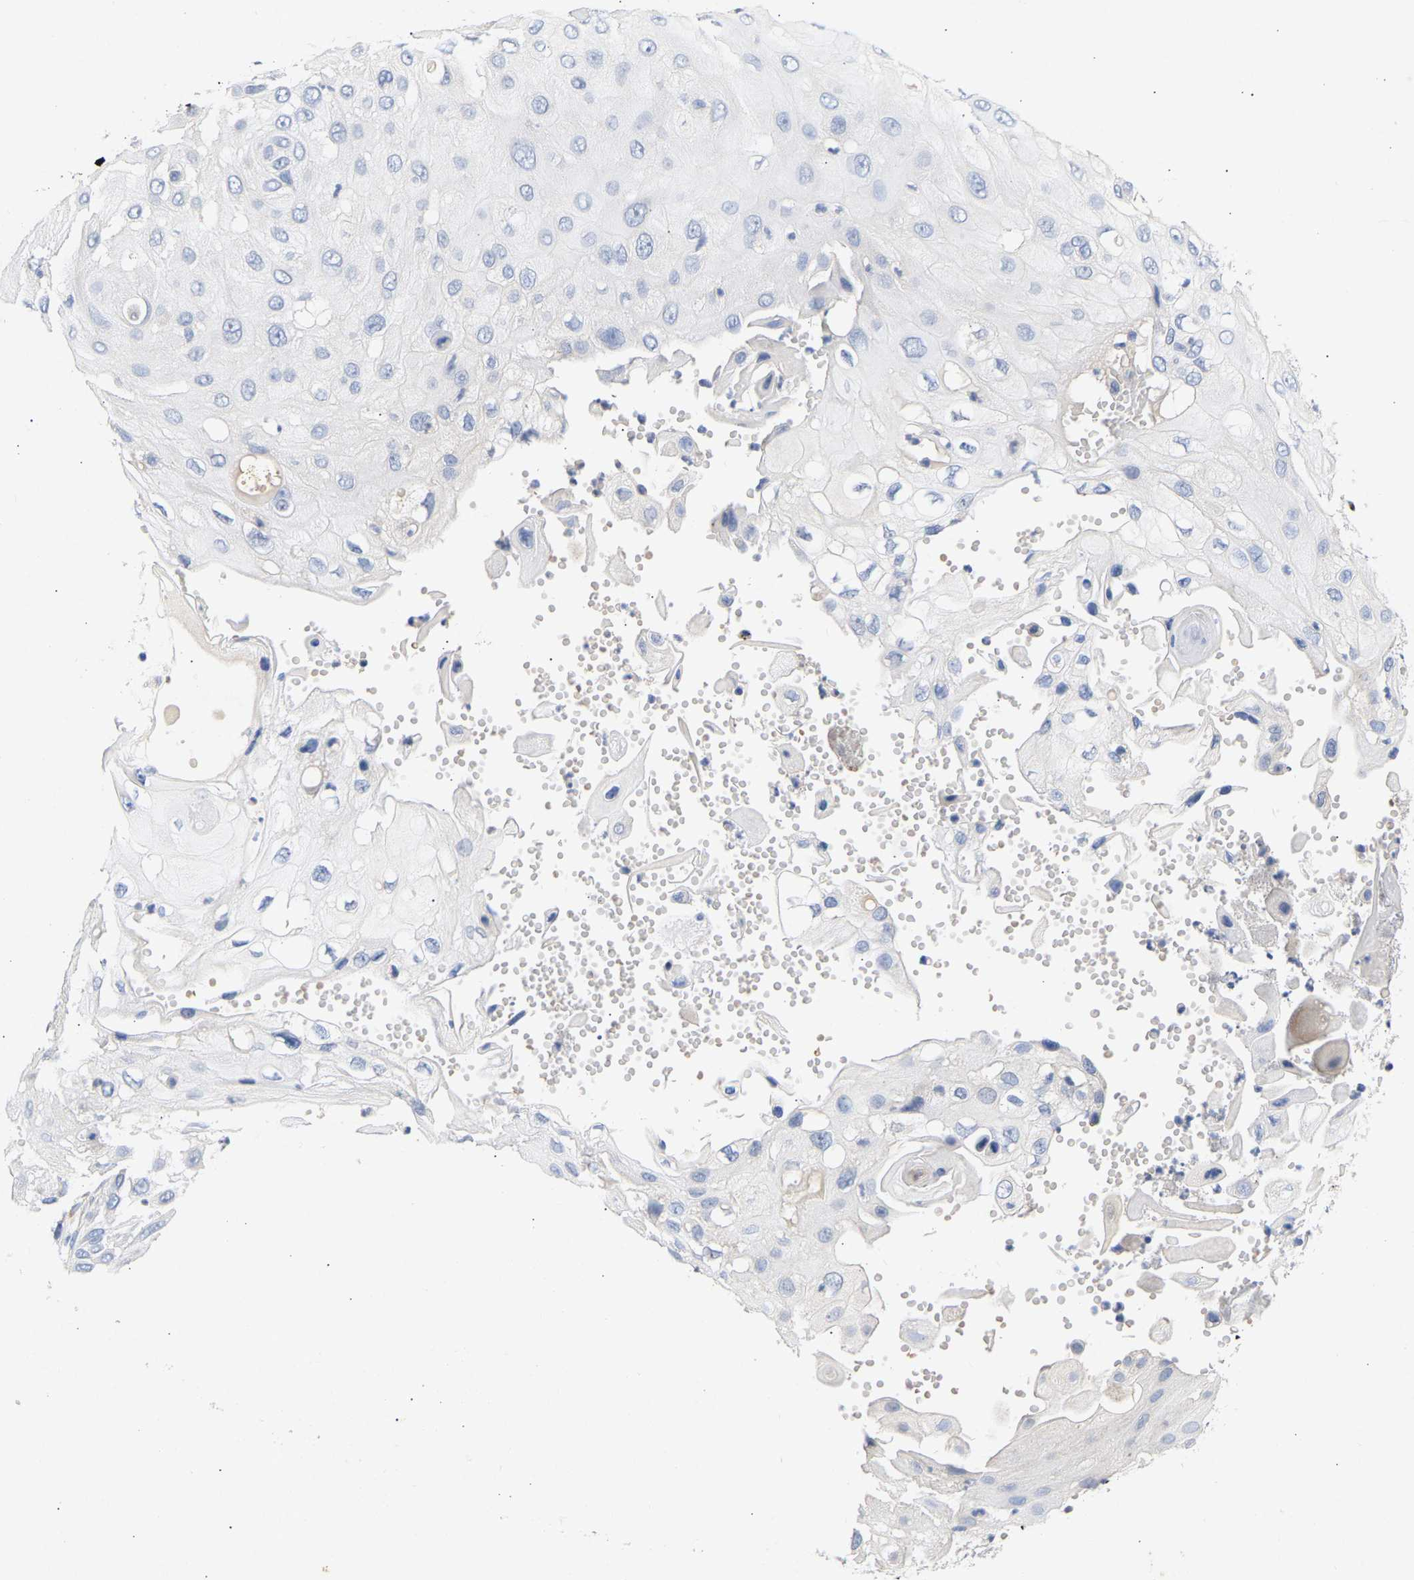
{"staining": {"intensity": "negative", "quantity": "none", "location": "none"}, "tissue": "skin cancer", "cell_type": "Tumor cells", "image_type": "cancer", "snomed": [{"axis": "morphology", "description": "Squamous cell carcinoma, NOS"}, {"axis": "topography", "description": "Skin"}], "caption": "Tumor cells are negative for protein expression in human skin cancer (squamous cell carcinoma).", "gene": "SELENOM", "patient": {"sex": "female", "age": 44}}